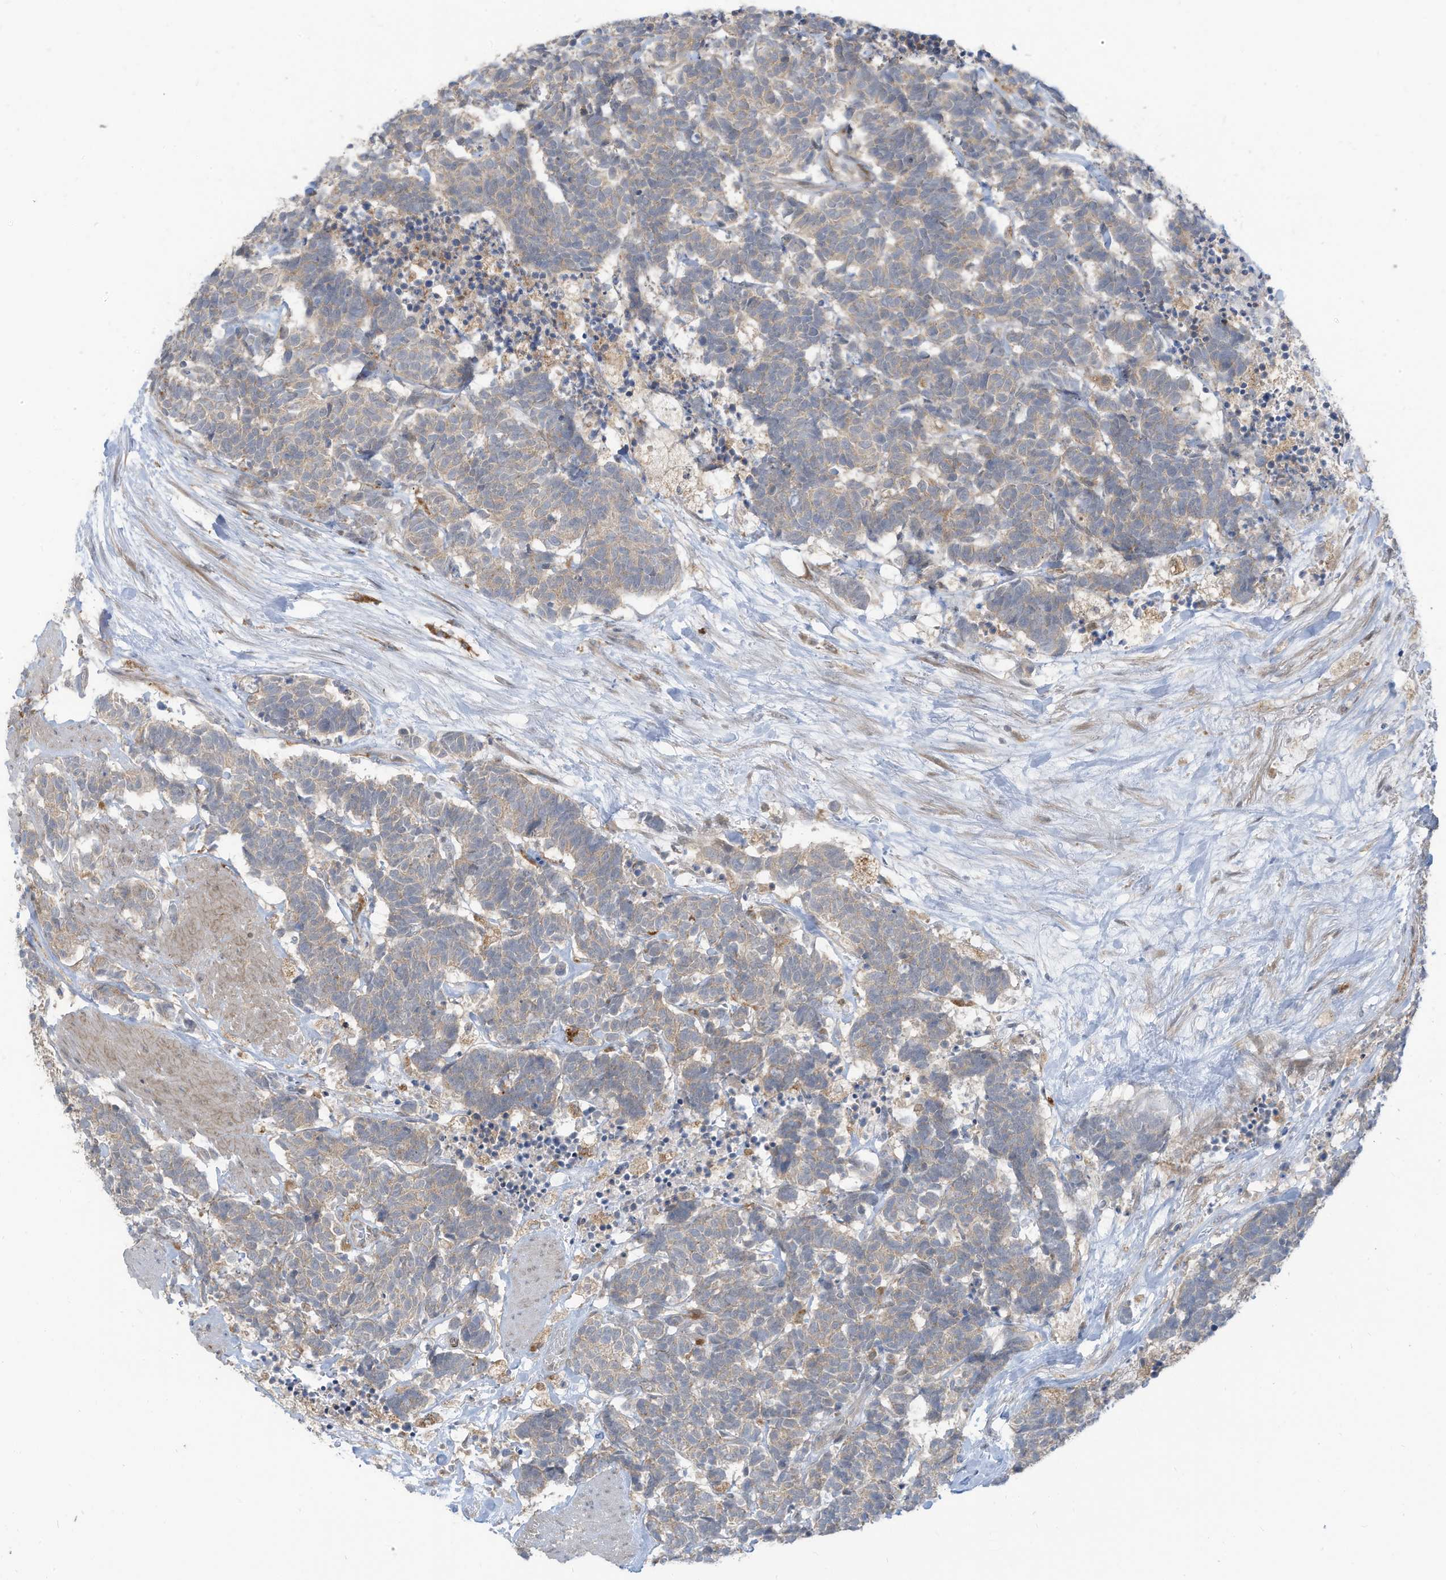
{"staining": {"intensity": "weak", "quantity": "25%-75%", "location": "cytoplasmic/membranous"}, "tissue": "carcinoid", "cell_type": "Tumor cells", "image_type": "cancer", "snomed": [{"axis": "morphology", "description": "Carcinoma, NOS"}, {"axis": "morphology", "description": "Carcinoid, malignant, NOS"}, {"axis": "topography", "description": "Urinary bladder"}], "caption": "Approximately 25%-75% of tumor cells in human carcinoma reveal weak cytoplasmic/membranous protein positivity as visualized by brown immunohistochemical staining.", "gene": "DZIP3", "patient": {"sex": "male", "age": 57}}